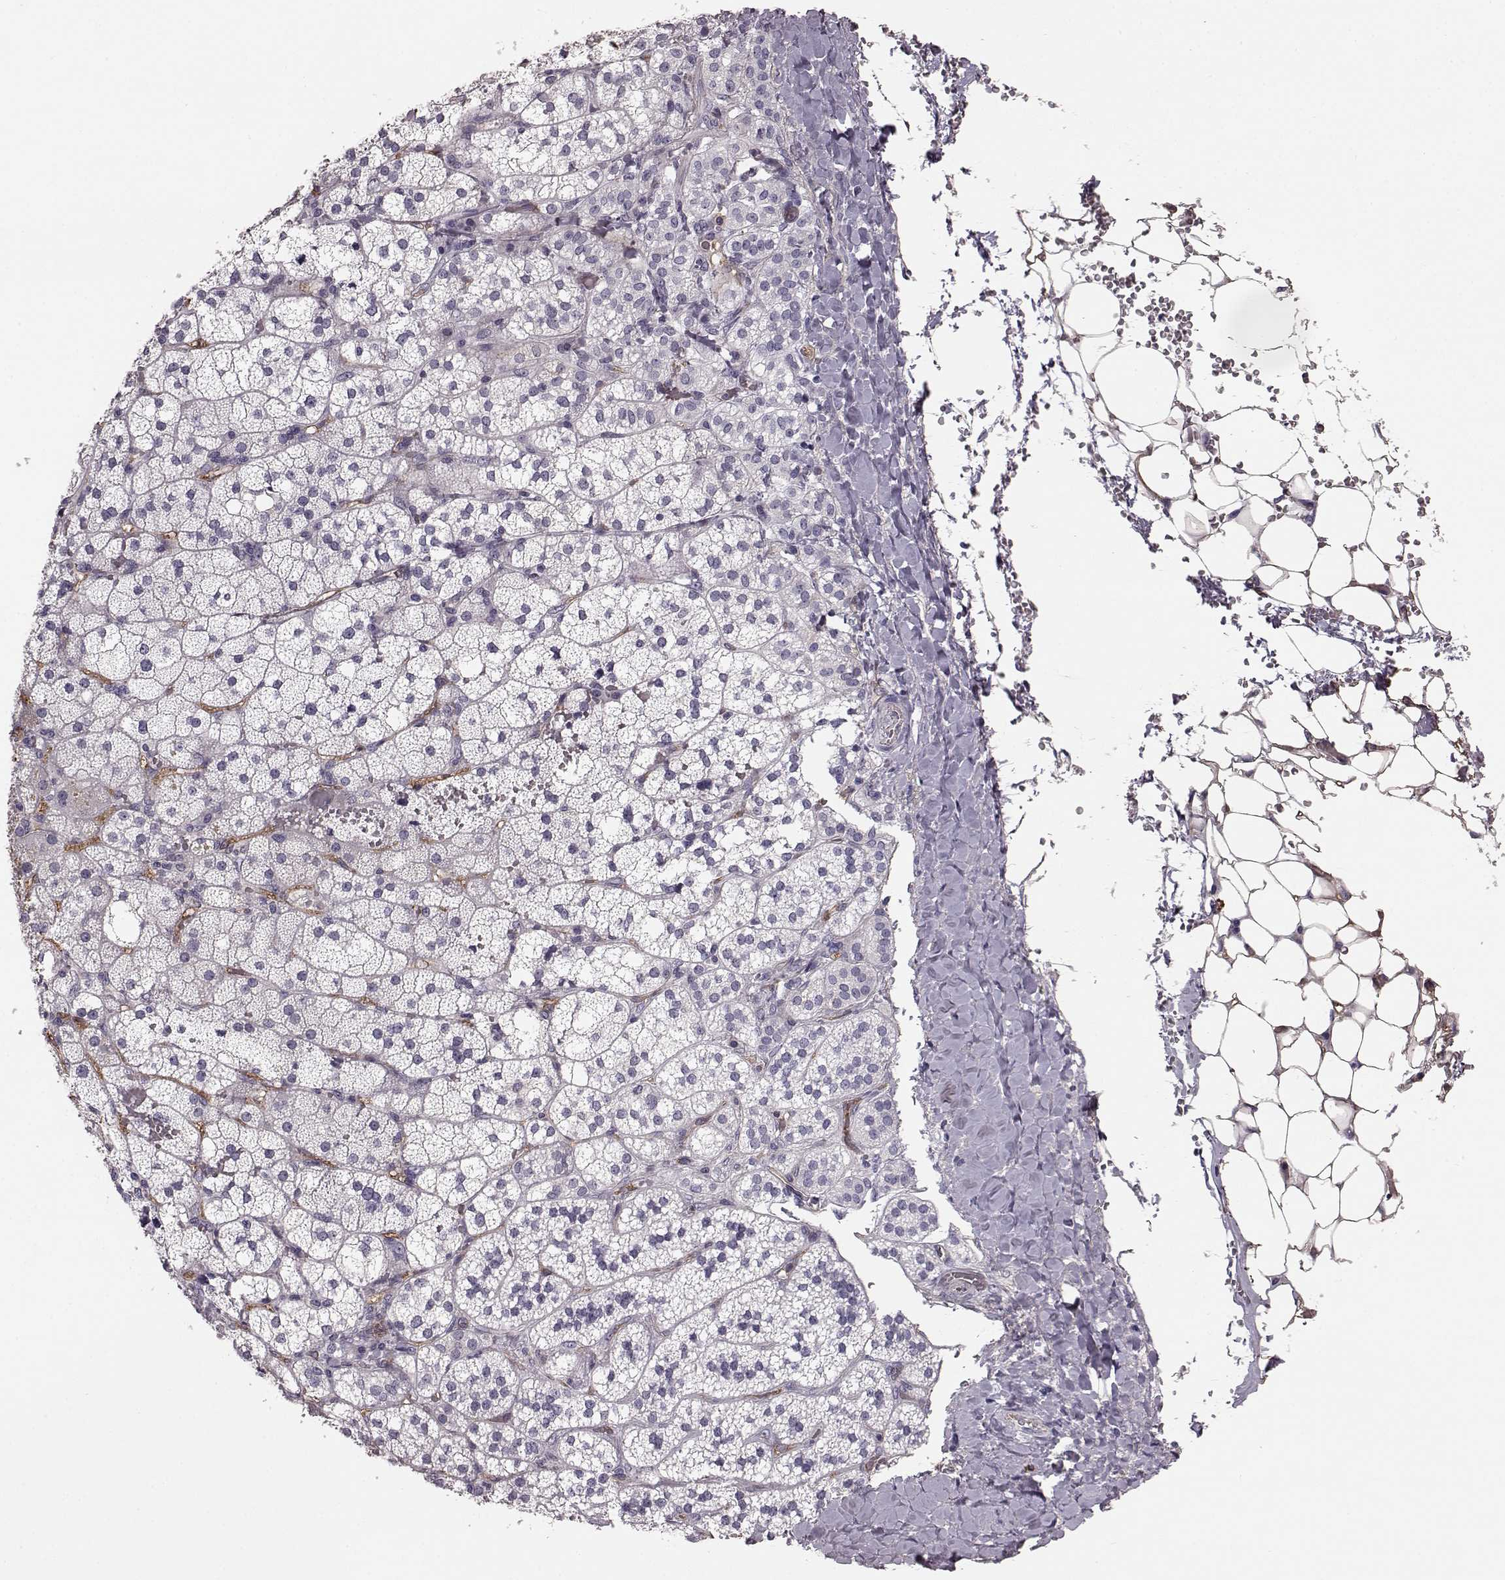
{"staining": {"intensity": "negative", "quantity": "none", "location": "none"}, "tissue": "adrenal gland", "cell_type": "Glandular cells", "image_type": "normal", "snomed": [{"axis": "morphology", "description": "Normal tissue, NOS"}, {"axis": "topography", "description": "Adrenal gland"}], "caption": "Glandular cells show no significant positivity in normal adrenal gland. (DAB immunohistochemistry with hematoxylin counter stain).", "gene": "EIF4E1B", "patient": {"sex": "male", "age": 53}}